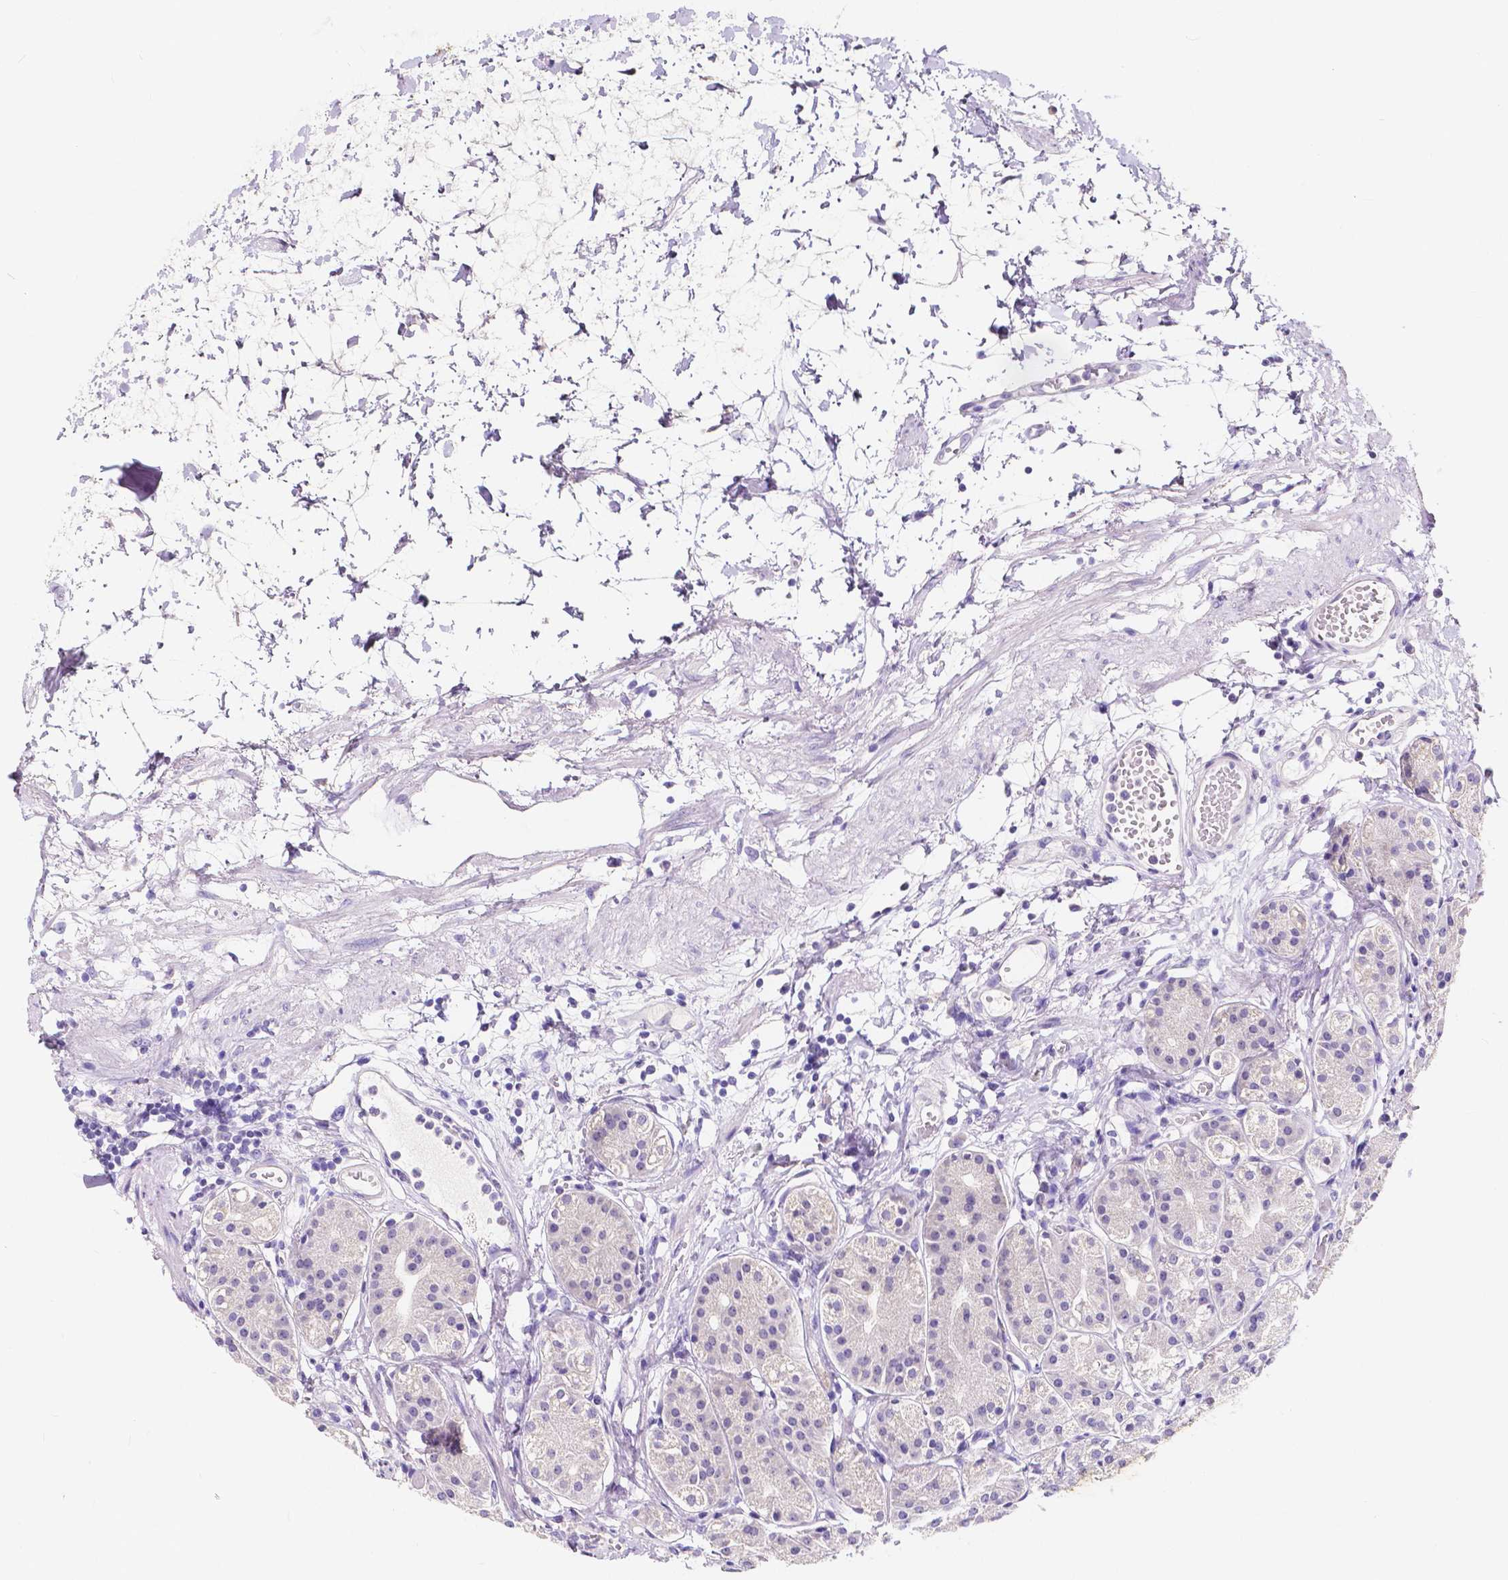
{"staining": {"intensity": "weak", "quantity": "<25%", "location": "cytoplasmic/membranous"}, "tissue": "stomach", "cell_type": "Glandular cells", "image_type": "normal", "snomed": [{"axis": "morphology", "description": "Normal tissue, NOS"}, {"axis": "topography", "description": "Skeletal muscle"}, {"axis": "topography", "description": "Stomach"}], "caption": "This is a image of immunohistochemistry (IHC) staining of normal stomach, which shows no staining in glandular cells.", "gene": "ACP5", "patient": {"sex": "female", "age": 57}}